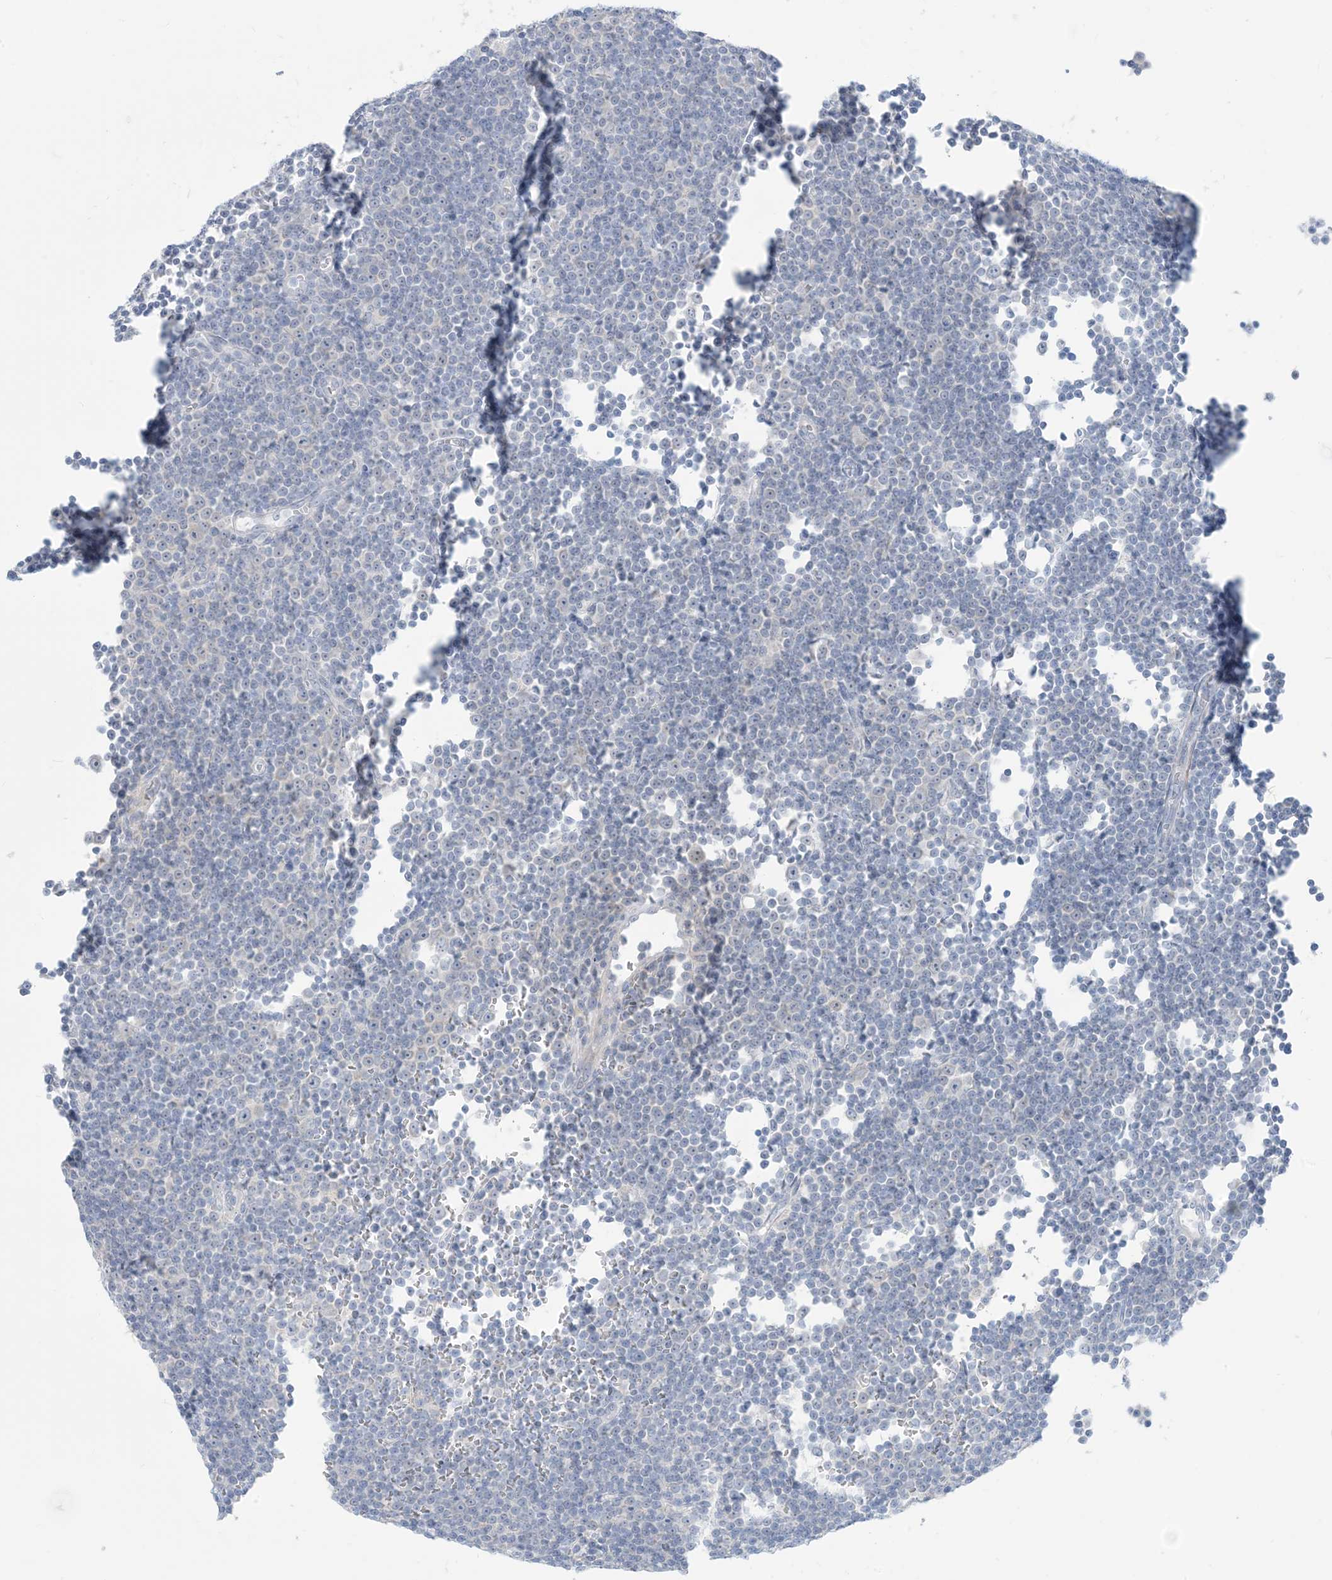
{"staining": {"intensity": "negative", "quantity": "none", "location": "none"}, "tissue": "lymphoma", "cell_type": "Tumor cells", "image_type": "cancer", "snomed": [{"axis": "morphology", "description": "Malignant lymphoma, non-Hodgkin's type, Low grade"}, {"axis": "topography", "description": "Lymph node"}], "caption": "The immunohistochemistry (IHC) histopathology image has no significant positivity in tumor cells of lymphoma tissue.", "gene": "MARS2", "patient": {"sex": "female", "age": 67}}